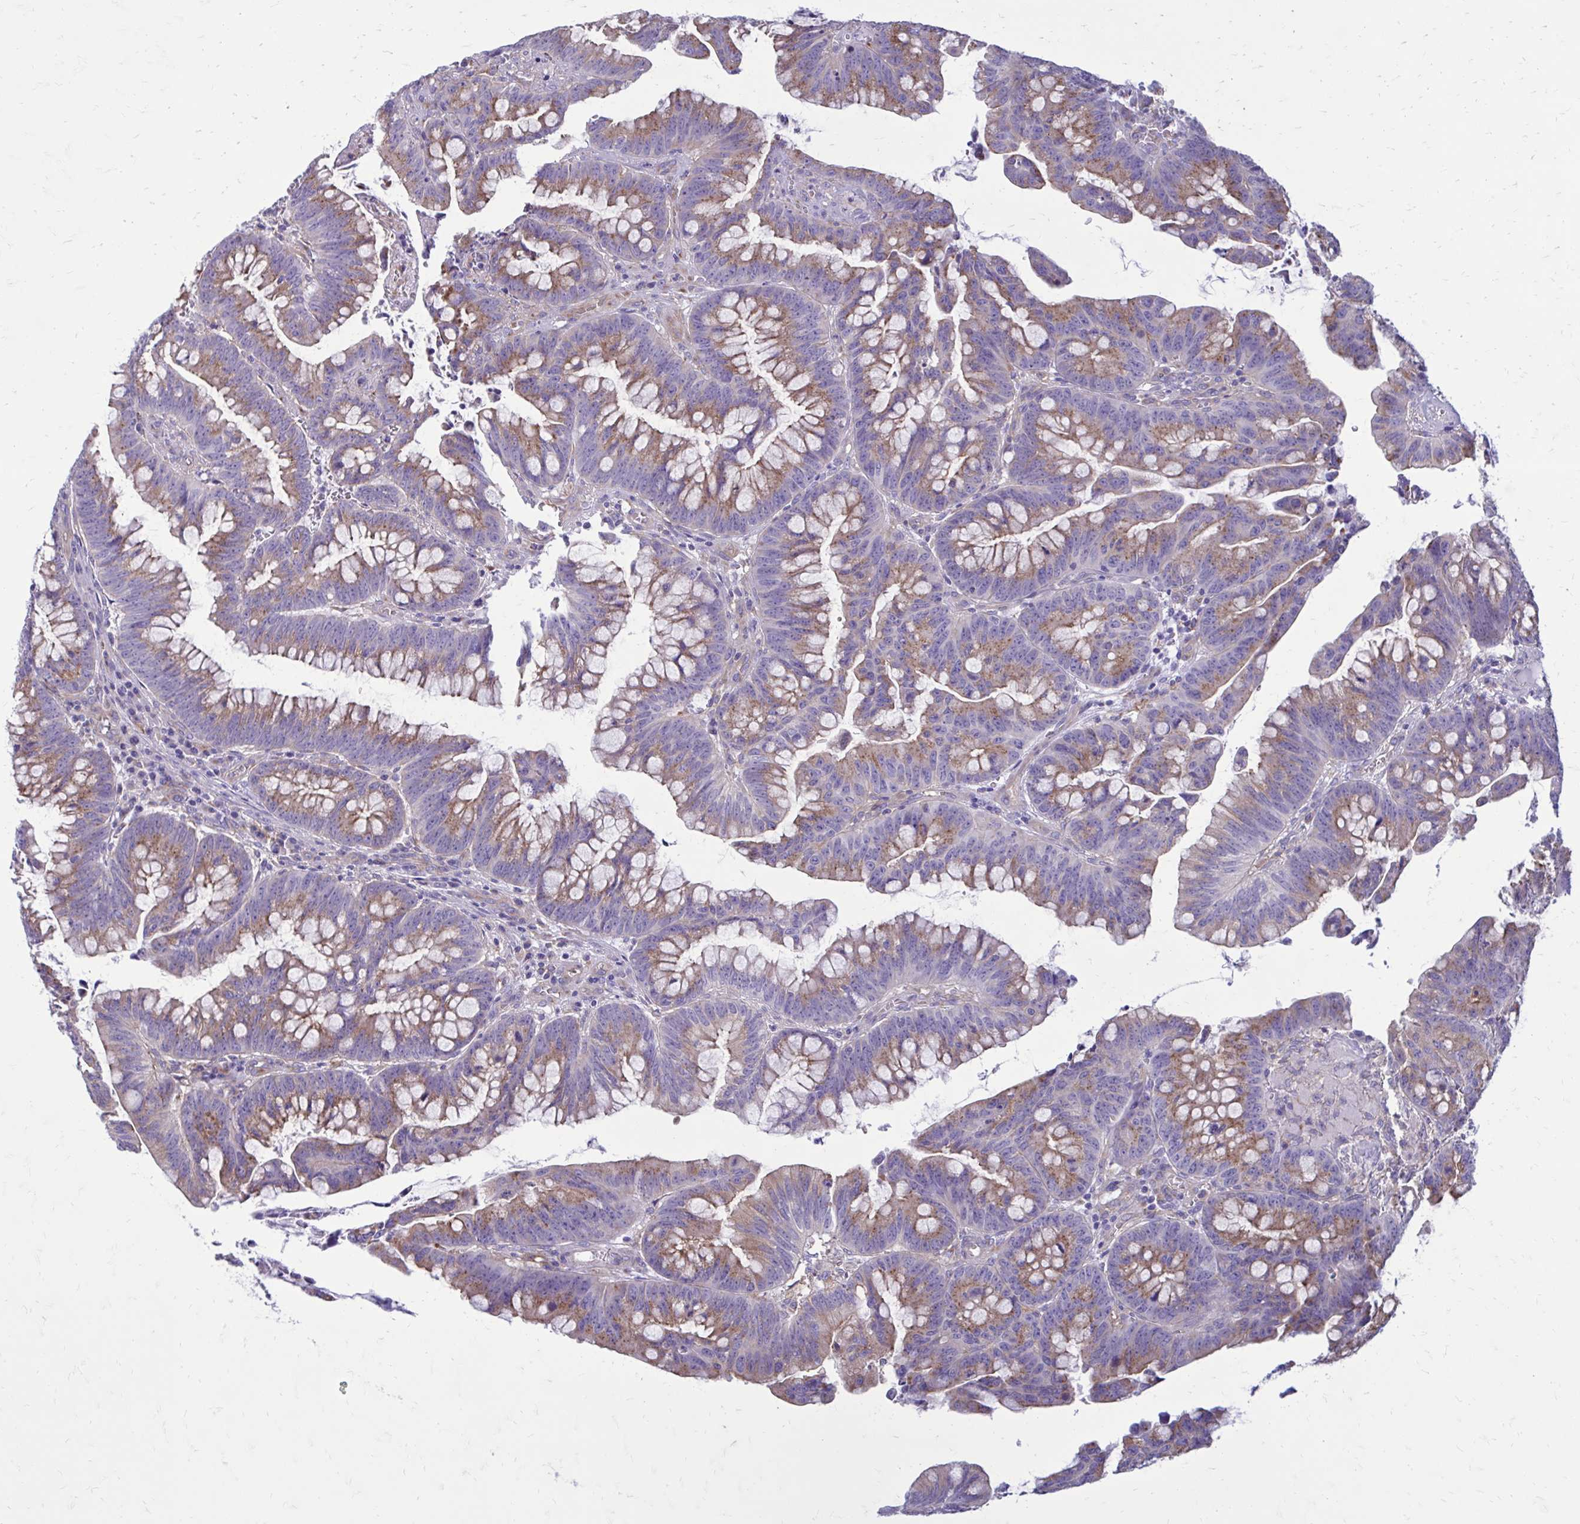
{"staining": {"intensity": "moderate", "quantity": "25%-75%", "location": "cytoplasmic/membranous"}, "tissue": "colorectal cancer", "cell_type": "Tumor cells", "image_type": "cancer", "snomed": [{"axis": "morphology", "description": "Adenocarcinoma, NOS"}, {"axis": "topography", "description": "Colon"}], "caption": "This photomicrograph displays IHC staining of colorectal cancer (adenocarcinoma), with medium moderate cytoplasmic/membranous expression in about 25%-75% of tumor cells.", "gene": "CLTA", "patient": {"sex": "male", "age": 62}}